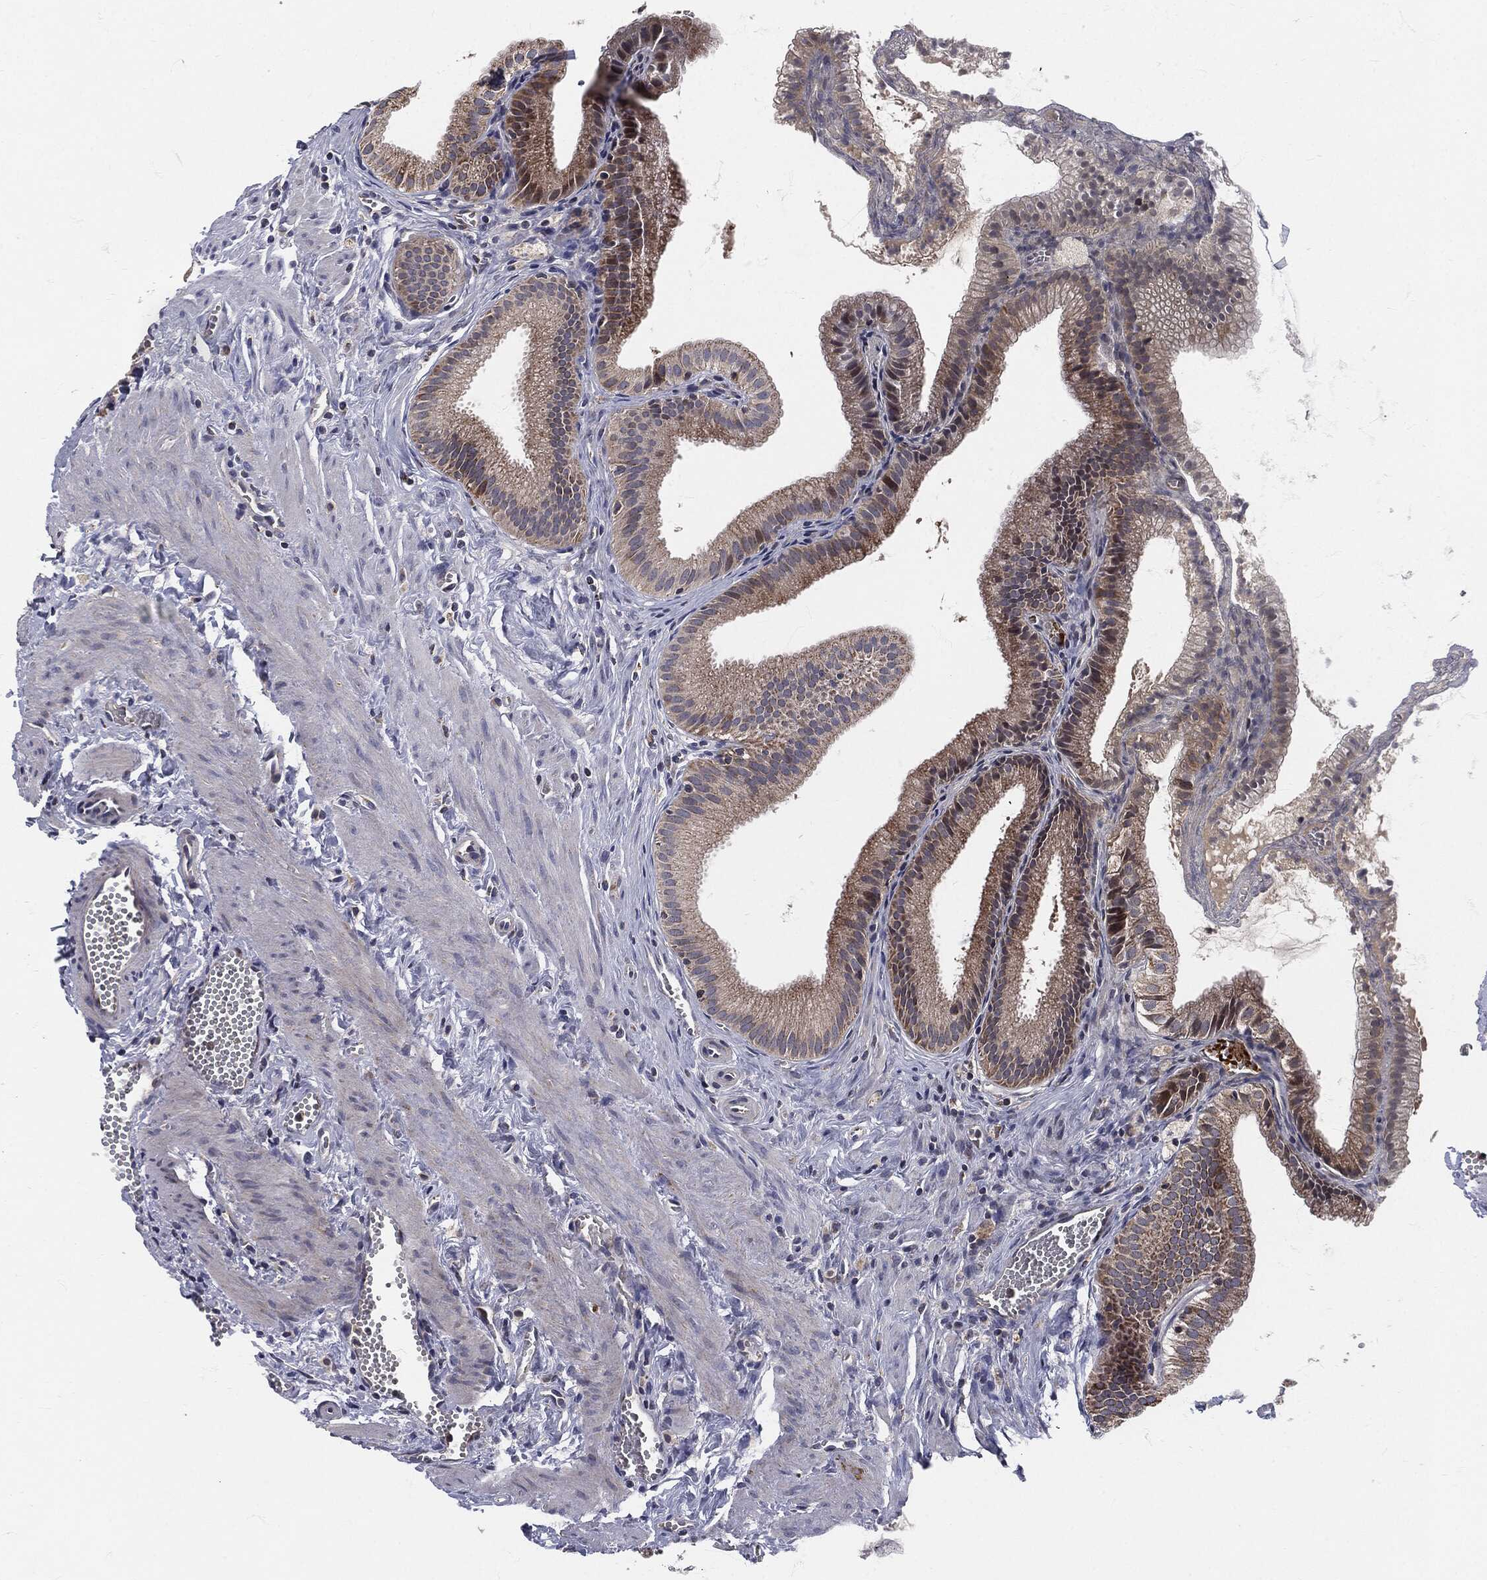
{"staining": {"intensity": "moderate", "quantity": "25%-75%", "location": "cytoplasmic/membranous"}, "tissue": "gallbladder", "cell_type": "Glandular cells", "image_type": "normal", "snomed": [{"axis": "morphology", "description": "Normal tissue, NOS"}, {"axis": "topography", "description": "Gallbladder"}], "caption": "Protein expression analysis of unremarkable gallbladder reveals moderate cytoplasmic/membranous staining in approximately 25%-75% of glandular cells. (IHC, brightfield microscopy, high magnification).", "gene": "SIGLEC9", "patient": {"sex": "male", "age": 38}}